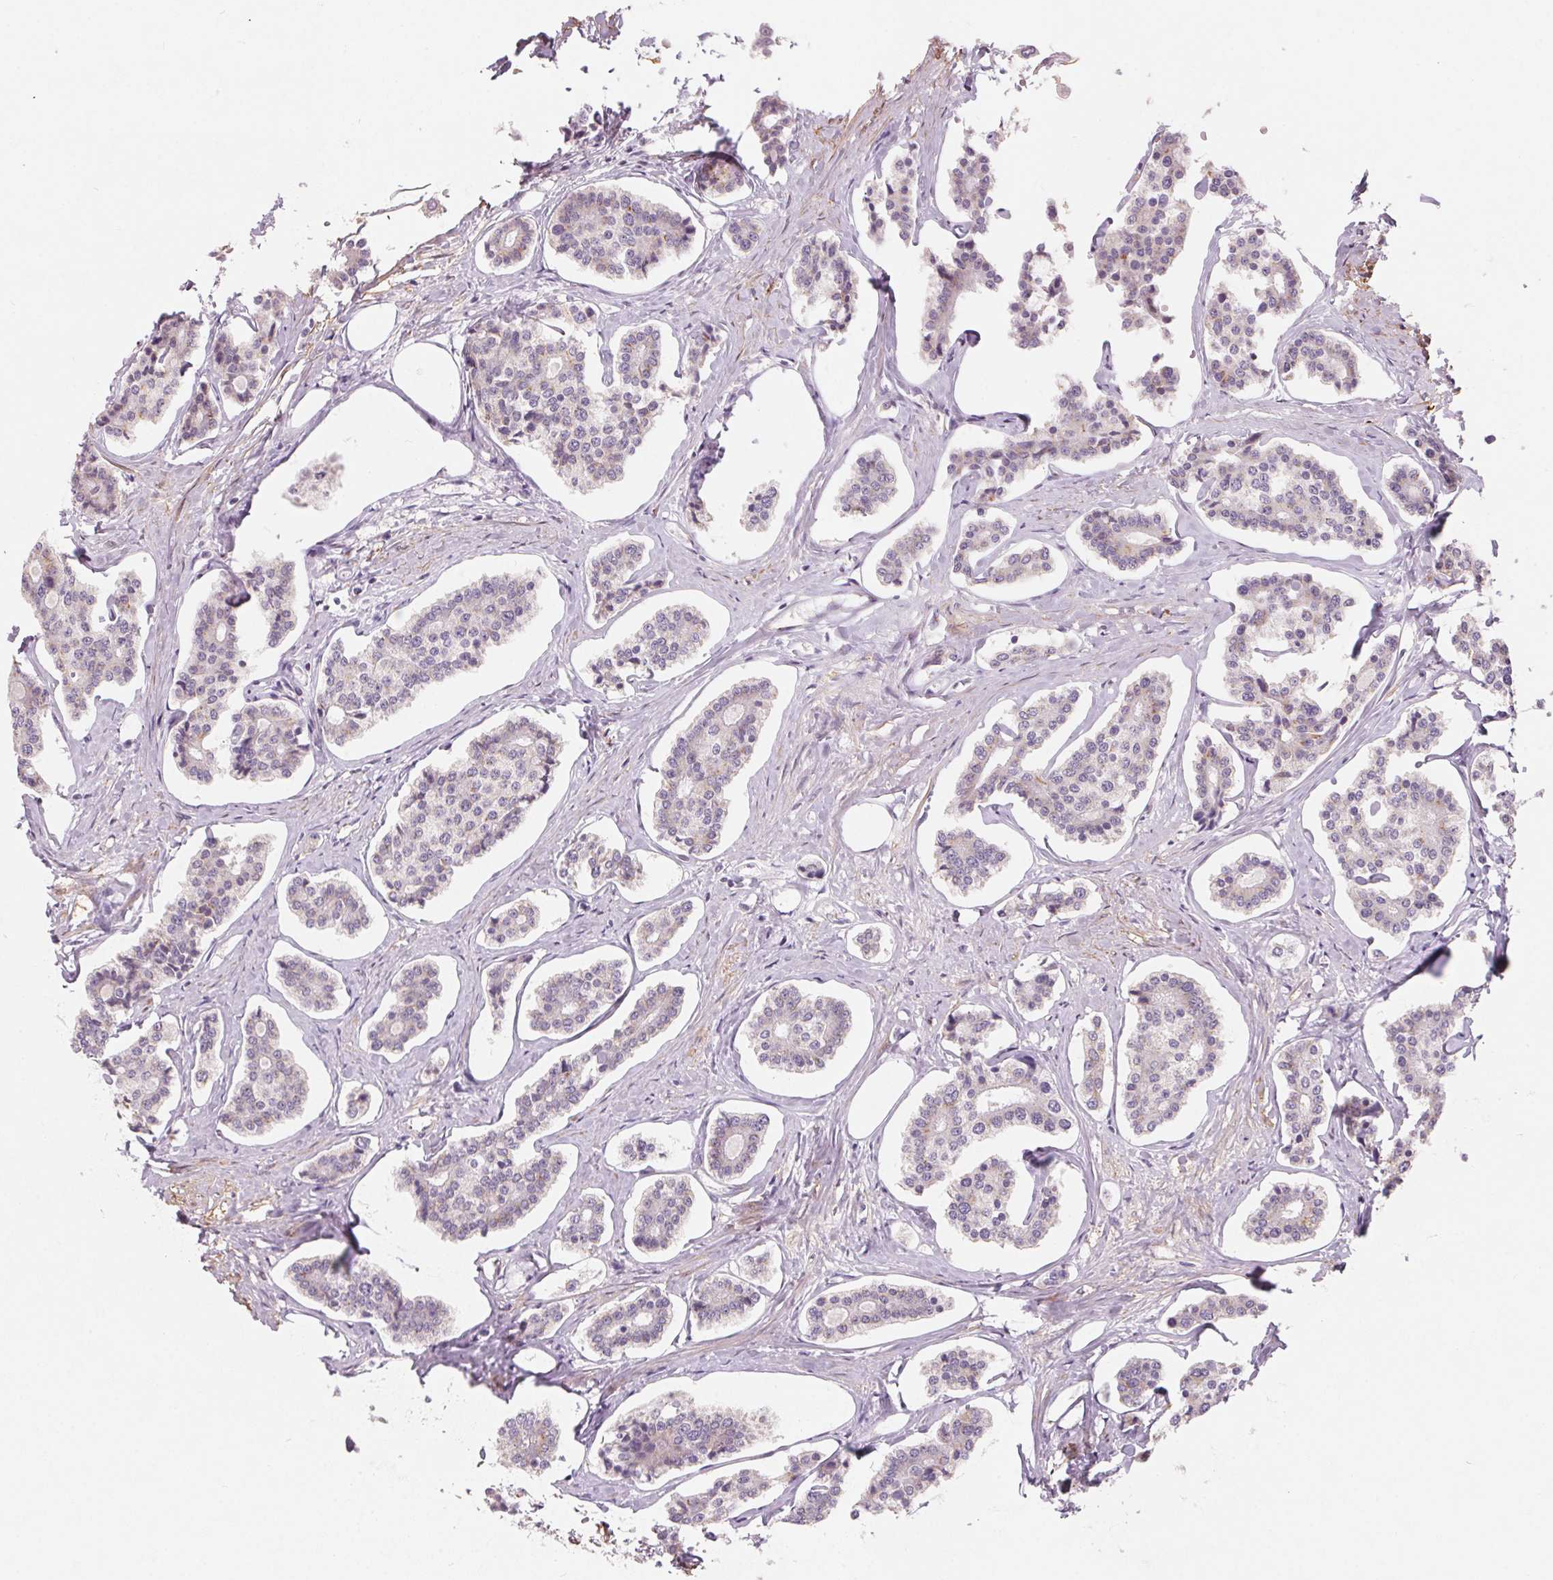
{"staining": {"intensity": "weak", "quantity": "<25%", "location": "cytoplasmic/membranous"}, "tissue": "carcinoid", "cell_type": "Tumor cells", "image_type": "cancer", "snomed": [{"axis": "morphology", "description": "Carcinoid, malignant, NOS"}, {"axis": "topography", "description": "Small intestine"}], "caption": "DAB immunohistochemical staining of carcinoid displays no significant expression in tumor cells.", "gene": "DRAM2", "patient": {"sex": "female", "age": 65}}